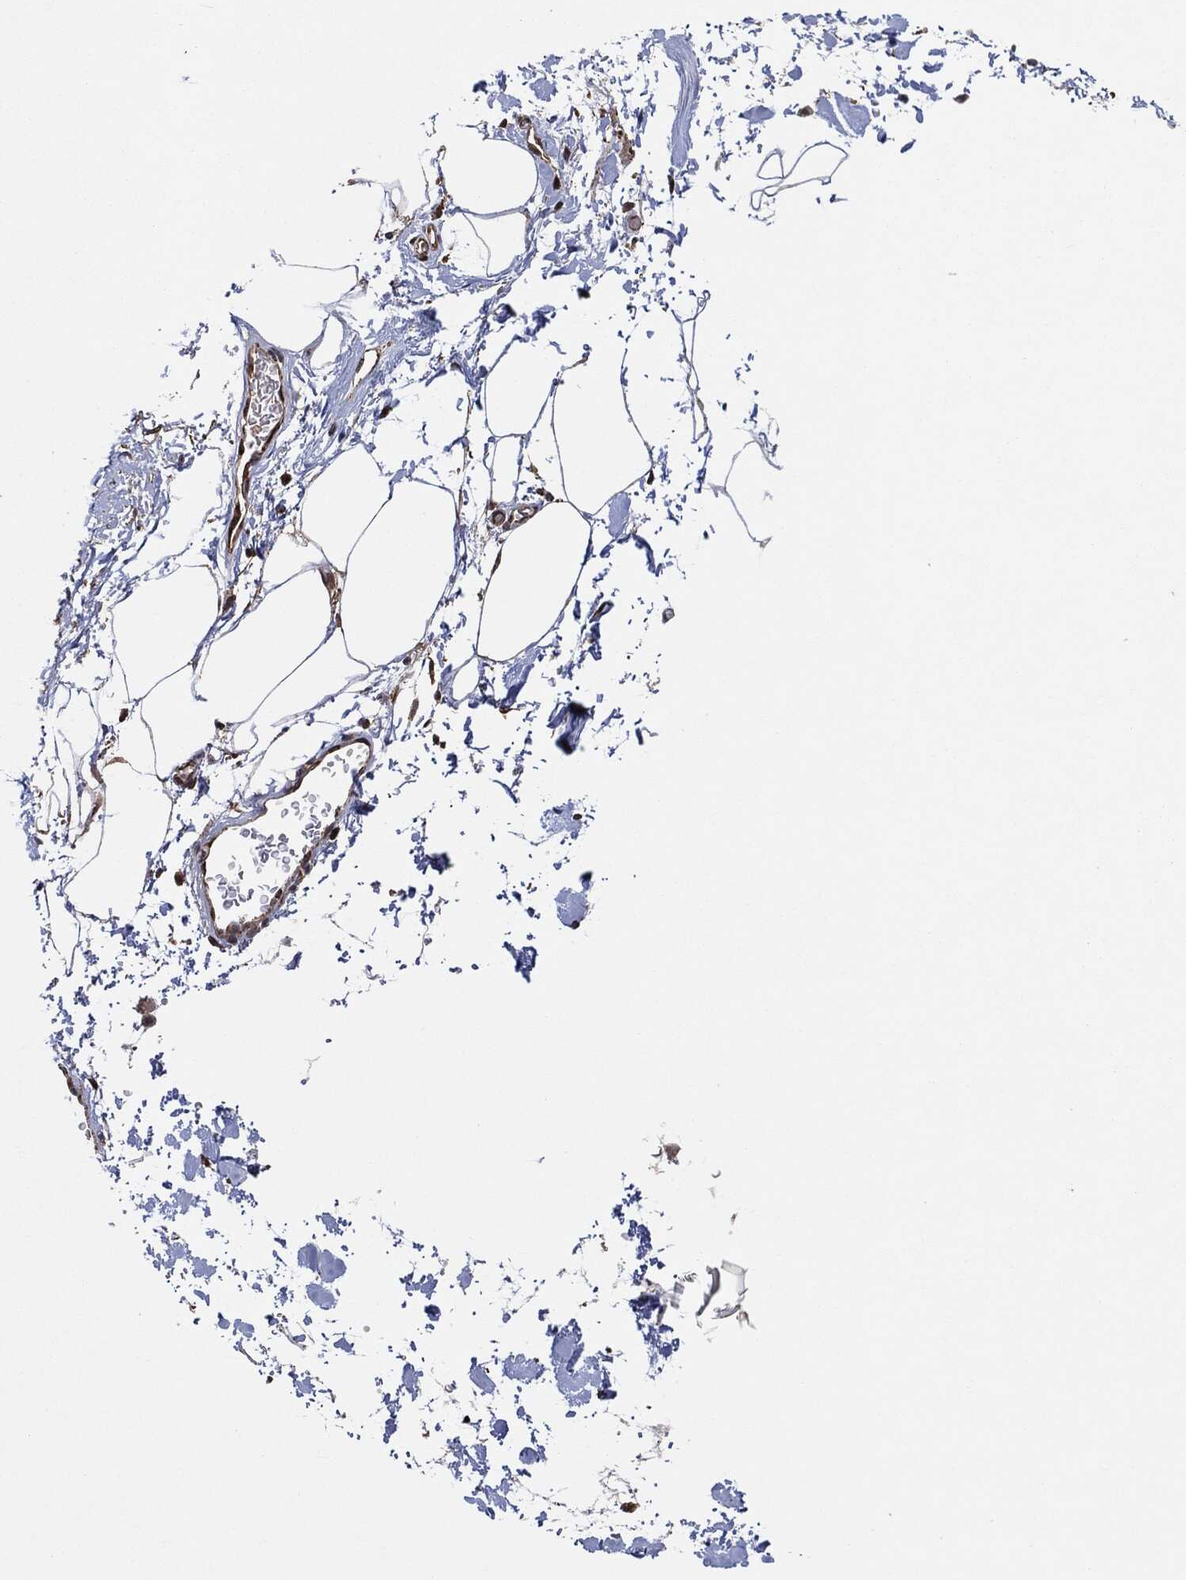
{"staining": {"intensity": "strong", "quantity": ">75%", "location": "cytoplasmic/membranous,nuclear"}, "tissue": "soft tissue", "cell_type": "Chondrocytes", "image_type": "normal", "snomed": [{"axis": "morphology", "description": "Normal tissue, NOS"}, {"axis": "topography", "description": "Soft tissue"}, {"axis": "topography", "description": "Adipose tissue"}, {"axis": "topography", "description": "Vascular tissue"}, {"axis": "topography", "description": "Peripheral nerve tissue"}], "caption": "A high-resolution photomicrograph shows immunohistochemistry (IHC) staining of unremarkable soft tissue, which displays strong cytoplasmic/membranous,nuclear expression in approximately >75% of chondrocytes. (IHC, brightfield microscopy, high magnification).", "gene": "BCAR1", "patient": {"sex": "male", "age": 68}}